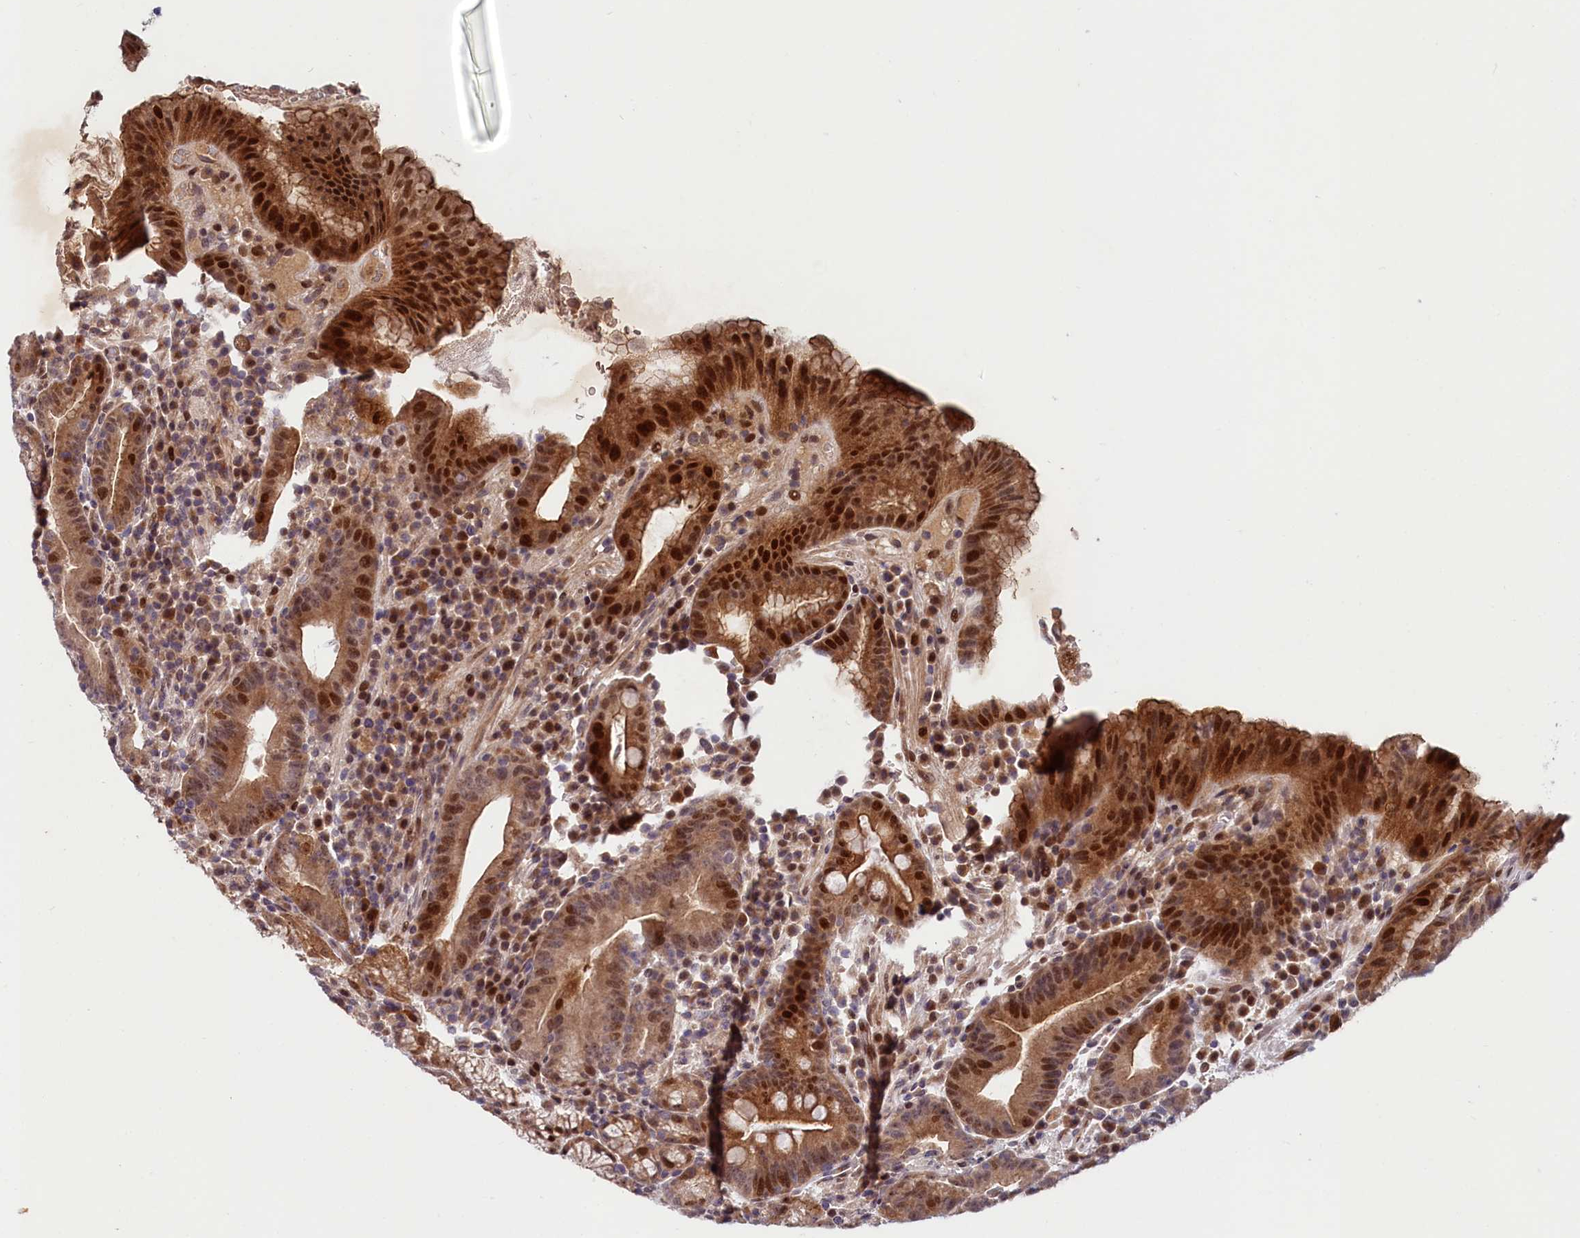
{"staining": {"intensity": "strong", "quantity": ">75%", "location": "cytoplasmic/membranous,nuclear"}, "tissue": "stomach", "cell_type": "Glandular cells", "image_type": "normal", "snomed": [{"axis": "morphology", "description": "Normal tissue, NOS"}, {"axis": "morphology", "description": "Inflammation, NOS"}, {"axis": "topography", "description": "Stomach"}], "caption": "Immunohistochemical staining of unremarkable human stomach exhibits strong cytoplasmic/membranous,nuclear protein expression in about >75% of glandular cells.", "gene": "N4BP2L1", "patient": {"sex": "male", "age": 79}}